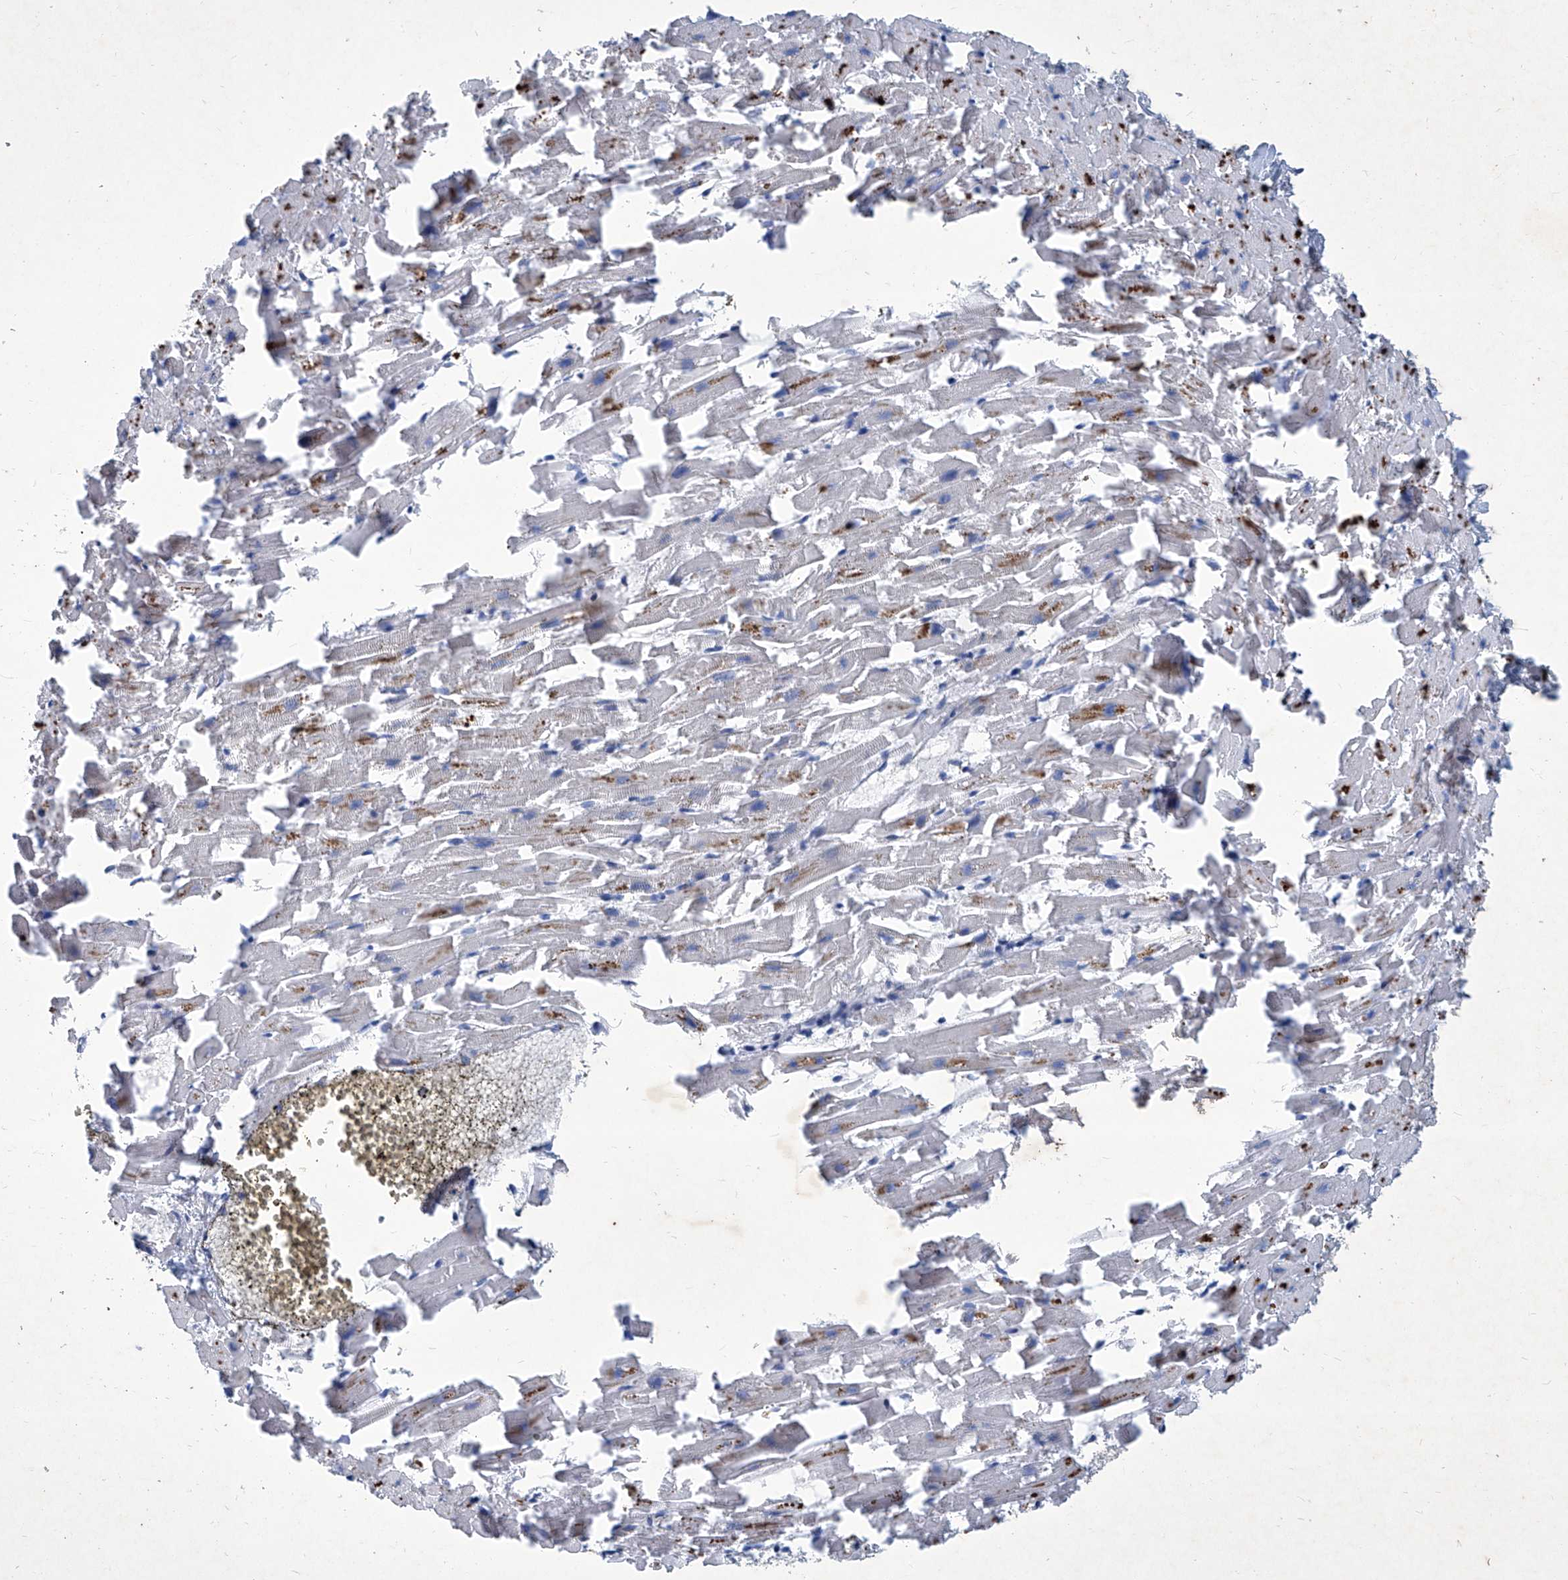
{"staining": {"intensity": "moderate", "quantity": "<25%", "location": "cytoplasmic/membranous"}, "tissue": "heart muscle", "cell_type": "Cardiomyocytes", "image_type": "normal", "snomed": [{"axis": "morphology", "description": "Normal tissue, NOS"}, {"axis": "topography", "description": "Heart"}], "caption": "Normal heart muscle reveals moderate cytoplasmic/membranous staining in about <25% of cardiomyocytes, visualized by immunohistochemistry.", "gene": "MTARC1", "patient": {"sex": "female", "age": 64}}